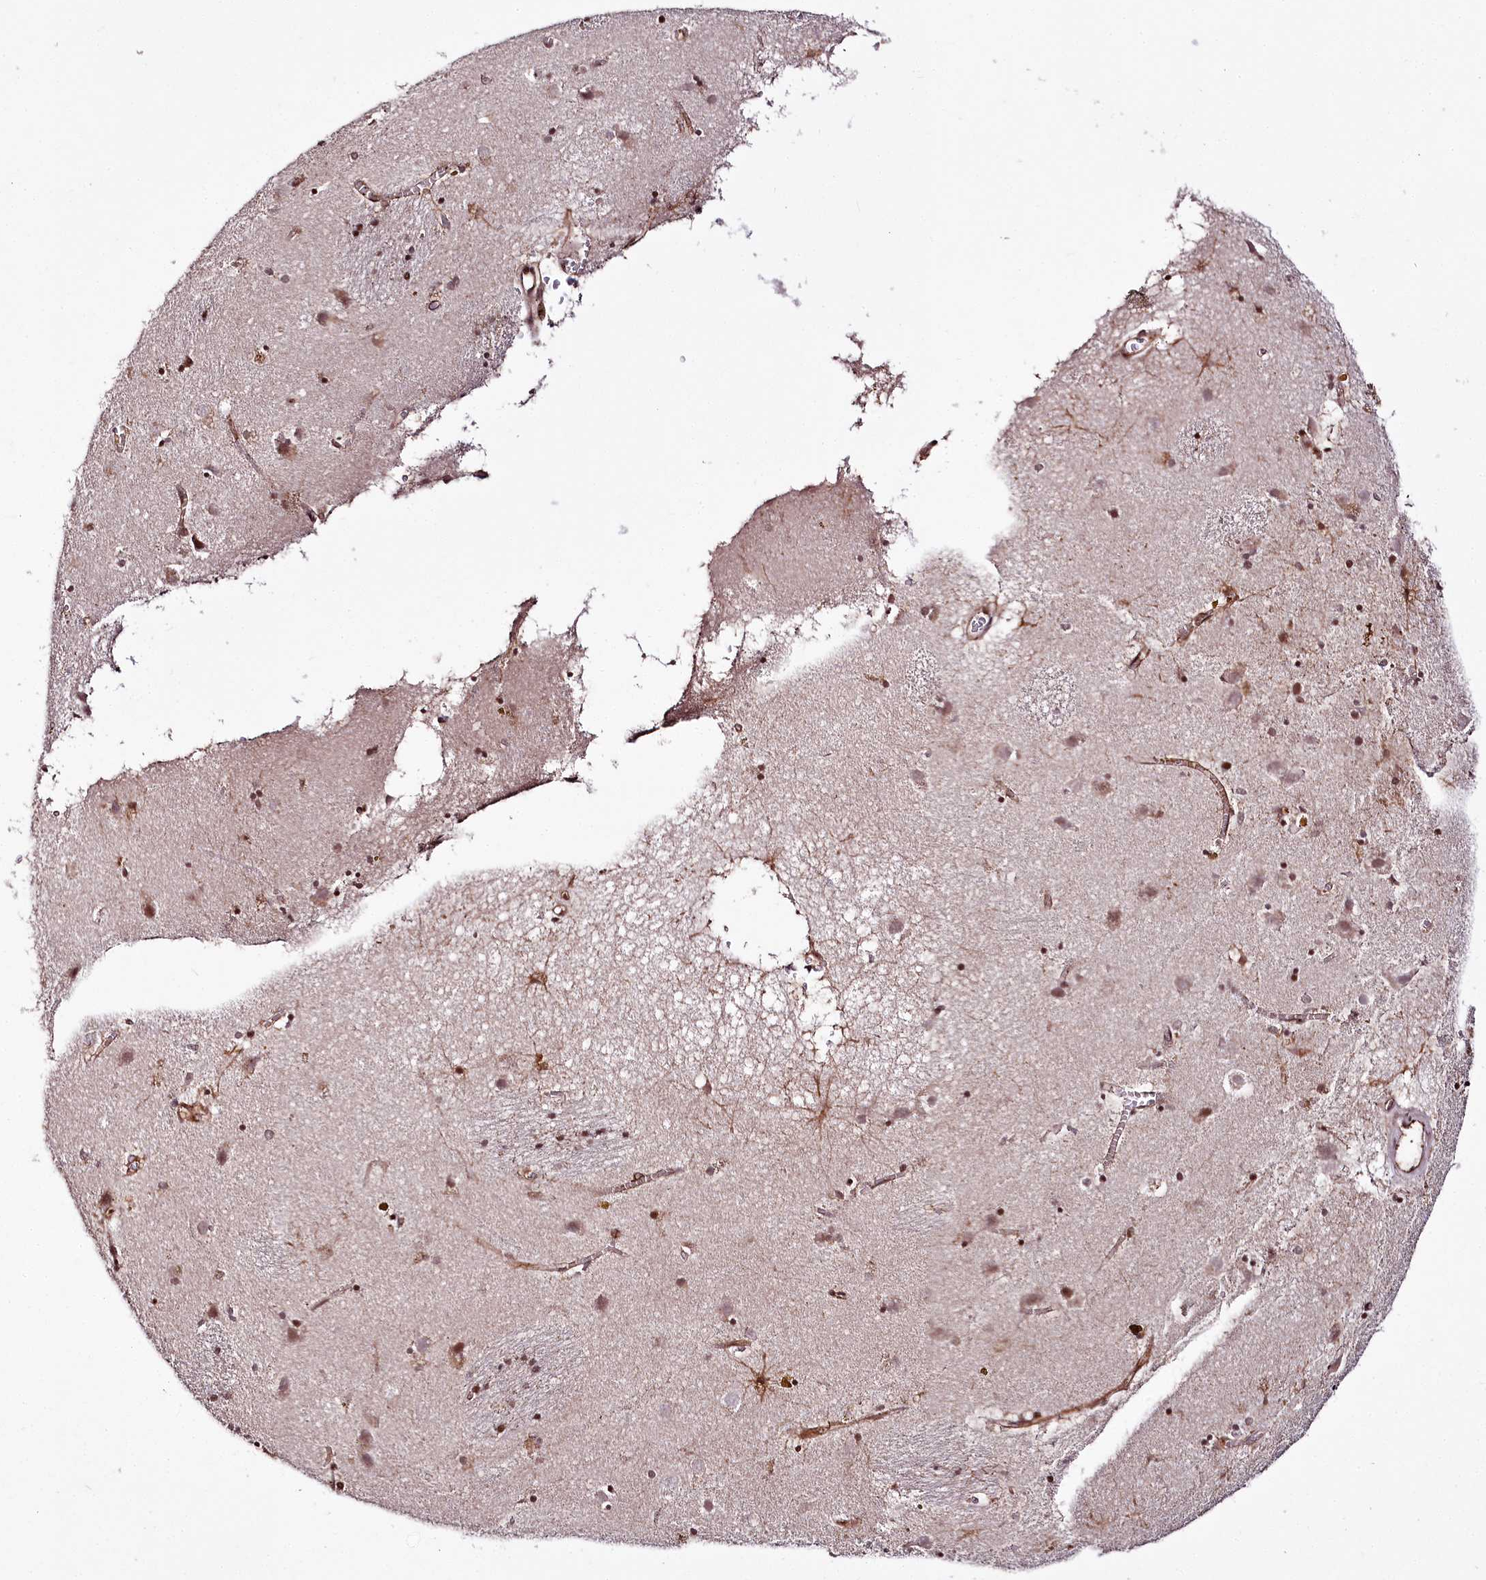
{"staining": {"intensity": "weak", "quantity": ">75%", "location": "nuclear"}, "tissue": "caudate", "cell_type": "Glial cells", "image_type": "normal", "snomed": [{"axis": "morphology", "description": "Normal tissue, NOS"}, {"axis": "topography", "description": "Lateral ventricle wall"}], "caption": "Caudate was stained to show a protein in brown. There is low levels of weak nuclear expression in approximately >75% of glial cells. (DAB (3,3'-diaminobenzidine) IHC, brown staining for protein, blue staining for nuclei).", "gene": "HOXC8", "patient": {"sex": "male", "age": 70}}